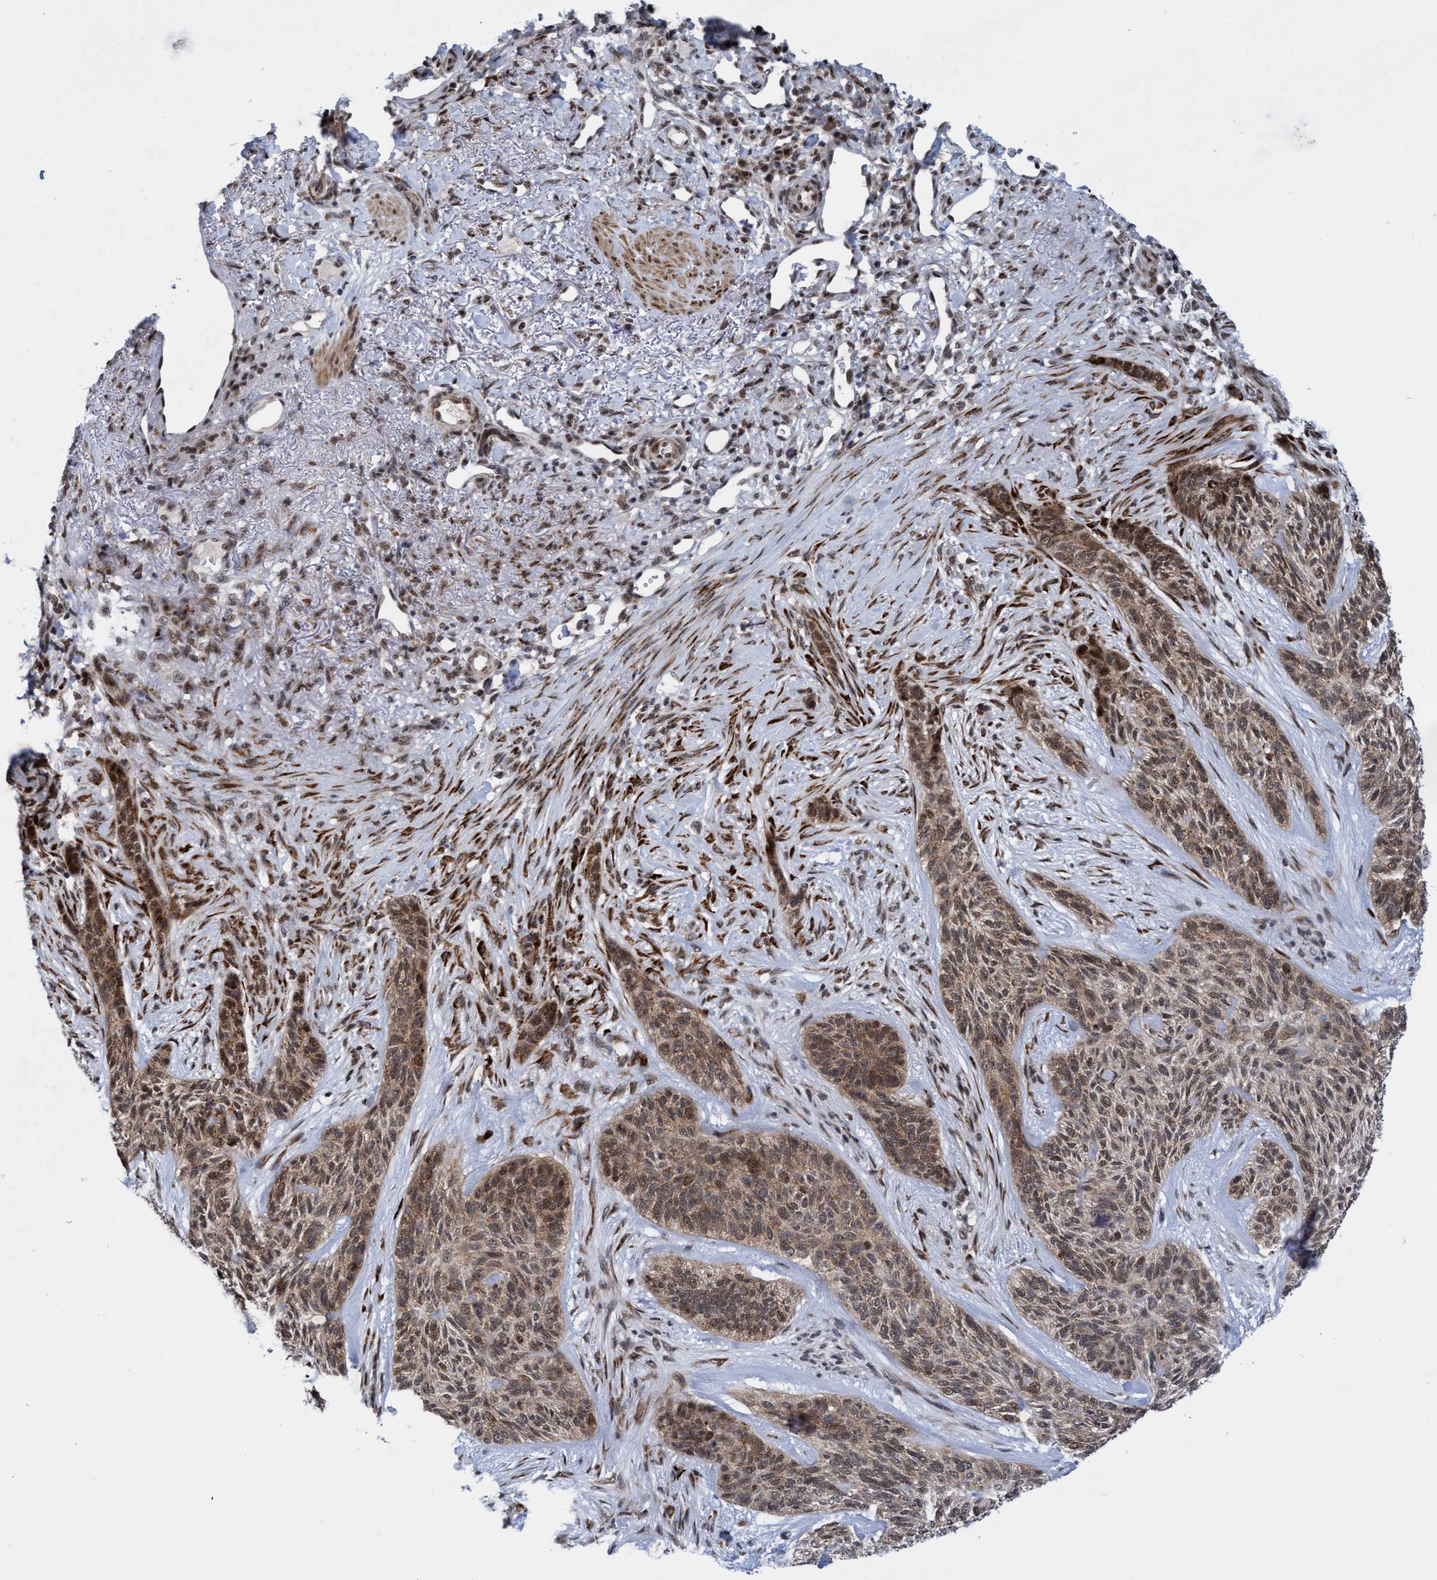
{"staining": {"intensity": "moderate", "quantity": ">75%", "location": "cytoplasmic/membranous,nuclear"}, "tissue": "skin cancer", "cell_type": "Tumor cells", "image_type": "cancer", "snomed": [{"axis": "morphology", "description": "Basal cell carcinoma"}, {"axis": "topography", "description": "Skin"}], "caption": "Human skin cancer (basal cell carcinoma) stained for a protein (brown) reveals moderate cytoplasmic/membranous and nuclear positive expression in approximately >75% of tumor cells.", "gene": "GLT6D1", "patient": {"sex": "male", "age": 55}}